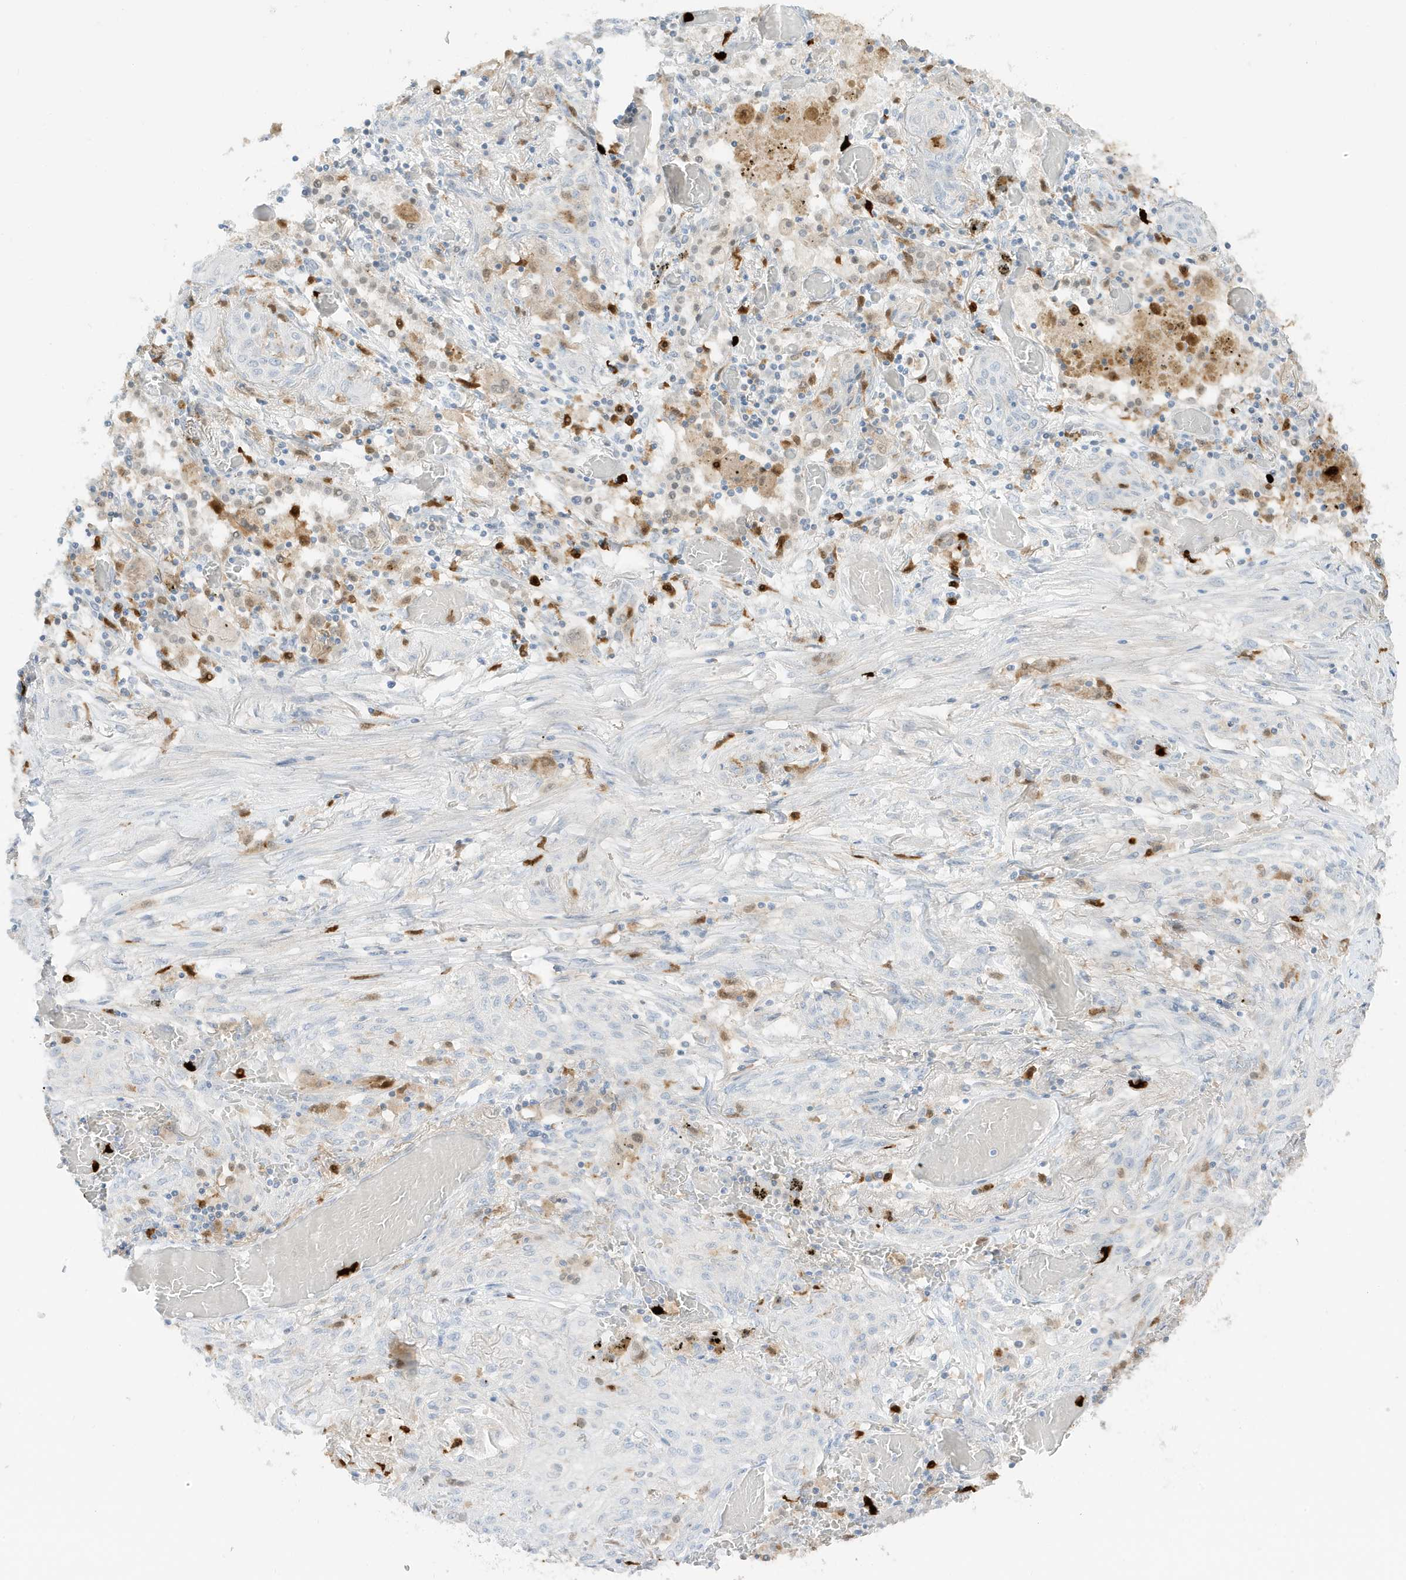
{"staining": {"intensity": "negative", "quantity": "none", "location": "none"}, "tissue": "lung cancer", "cell_type": "Tumor cells", "image_type": "cancer", "snomed": [{"axis": "morphology", "description": "Squamous cell carcinoma, NOS"}, {"axis": "topography", "description": "Lung"}], "caption": "Tumor cells are negative for brown protein staining in squamous cell carcinoma (lung).", "gene": "GCA", "patient": {"sex": "female", "age": 47}}